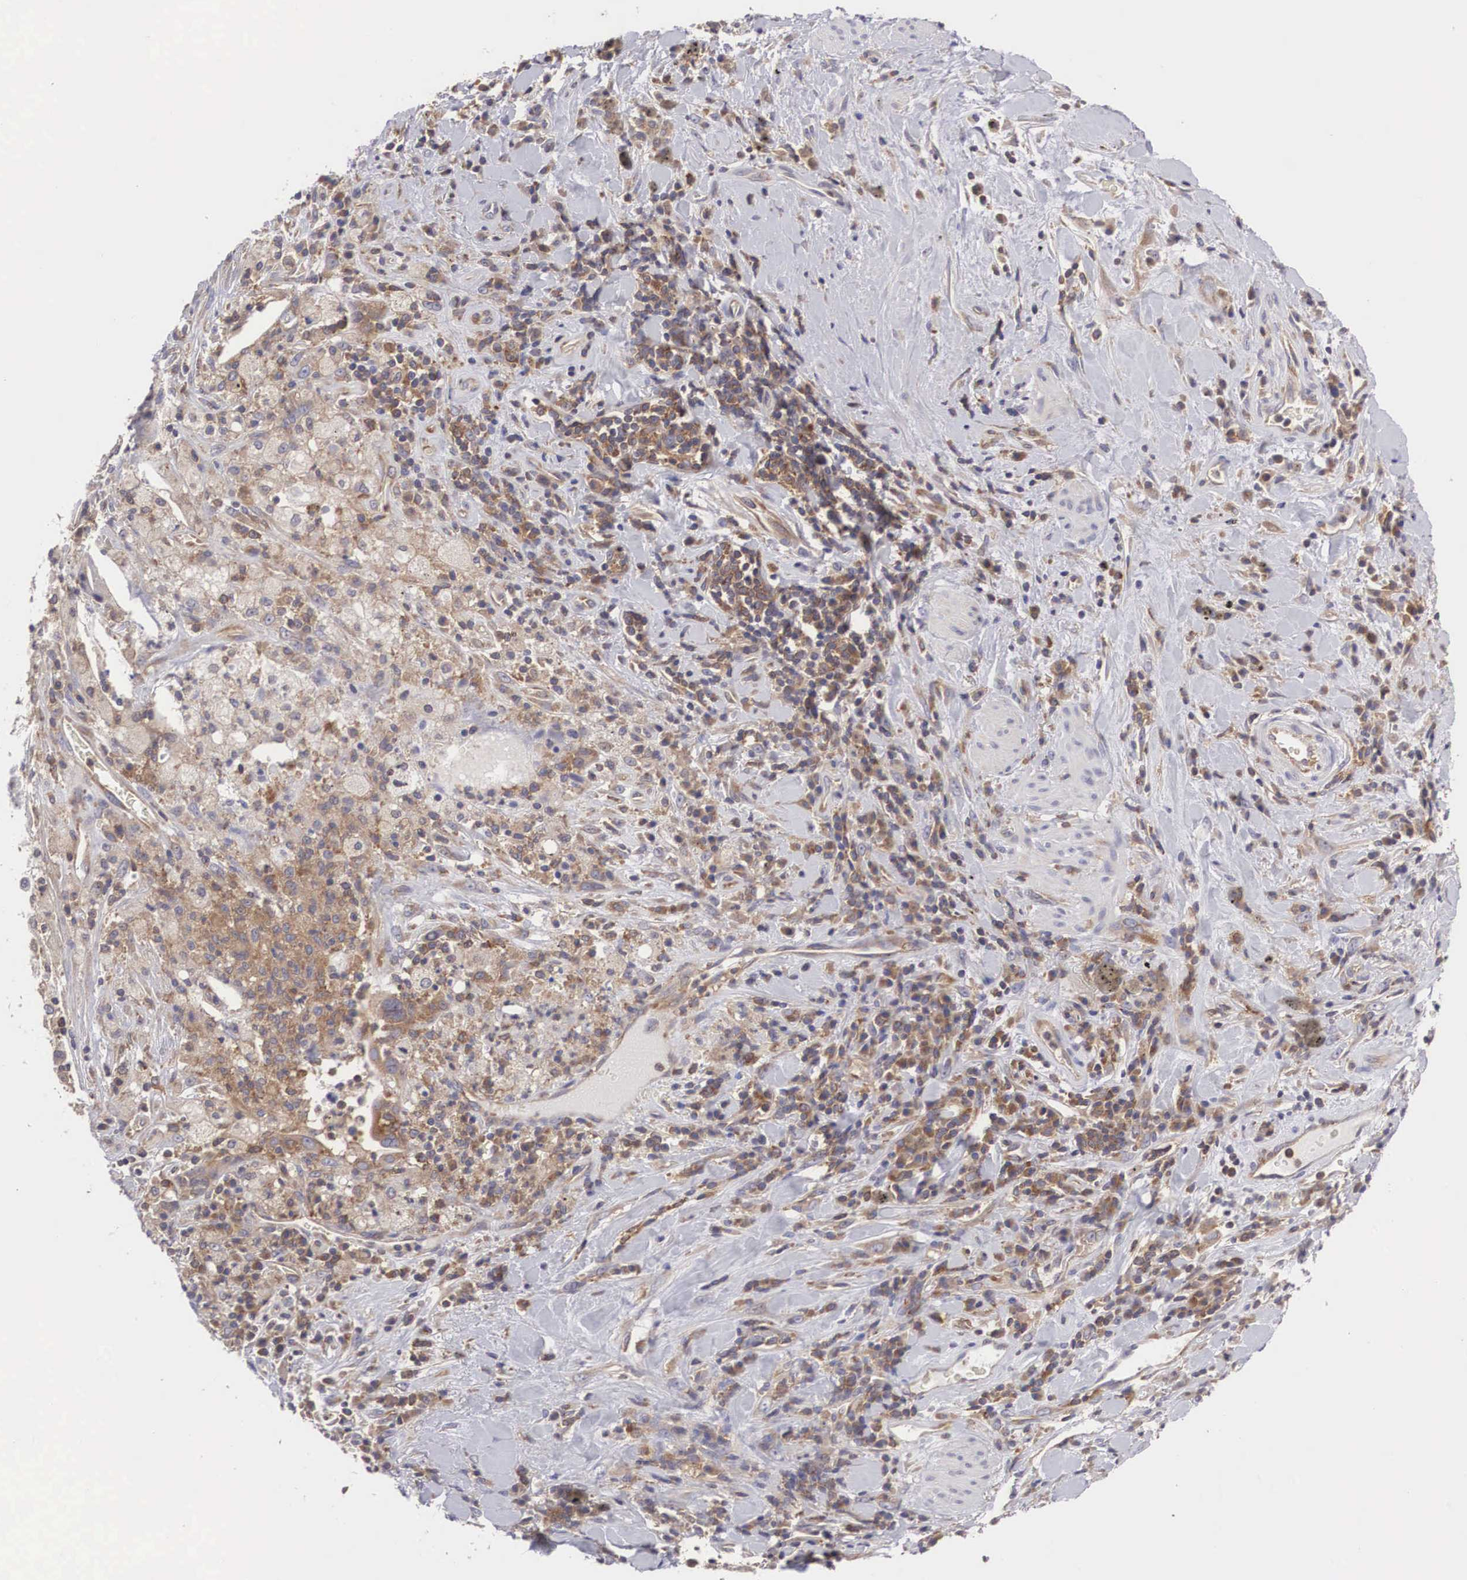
{"staining": {"intensity": "weak", "quantity": ">75%", "location": "cytoplasmic/membranous"}, "tissue": "lung cancer", "cell_type": "Tumor cells", "image_type": "cancer", "snomed": [{"axis": "morphology", "description": "Squamous cell carcinoma, NOS"}, {"axis": "topography", "description": "Lung"}], "caption": "Immunohistochemical staining of lung cancer (squamous cell carcinoma) displays low levels of weak cytoplasmic/membranous protein positivity in about >75% of tumor cells. Nuclei are stained in blue.", "gene": "GRIPAP1", "patient": {"sex": "male", "age": 64}}